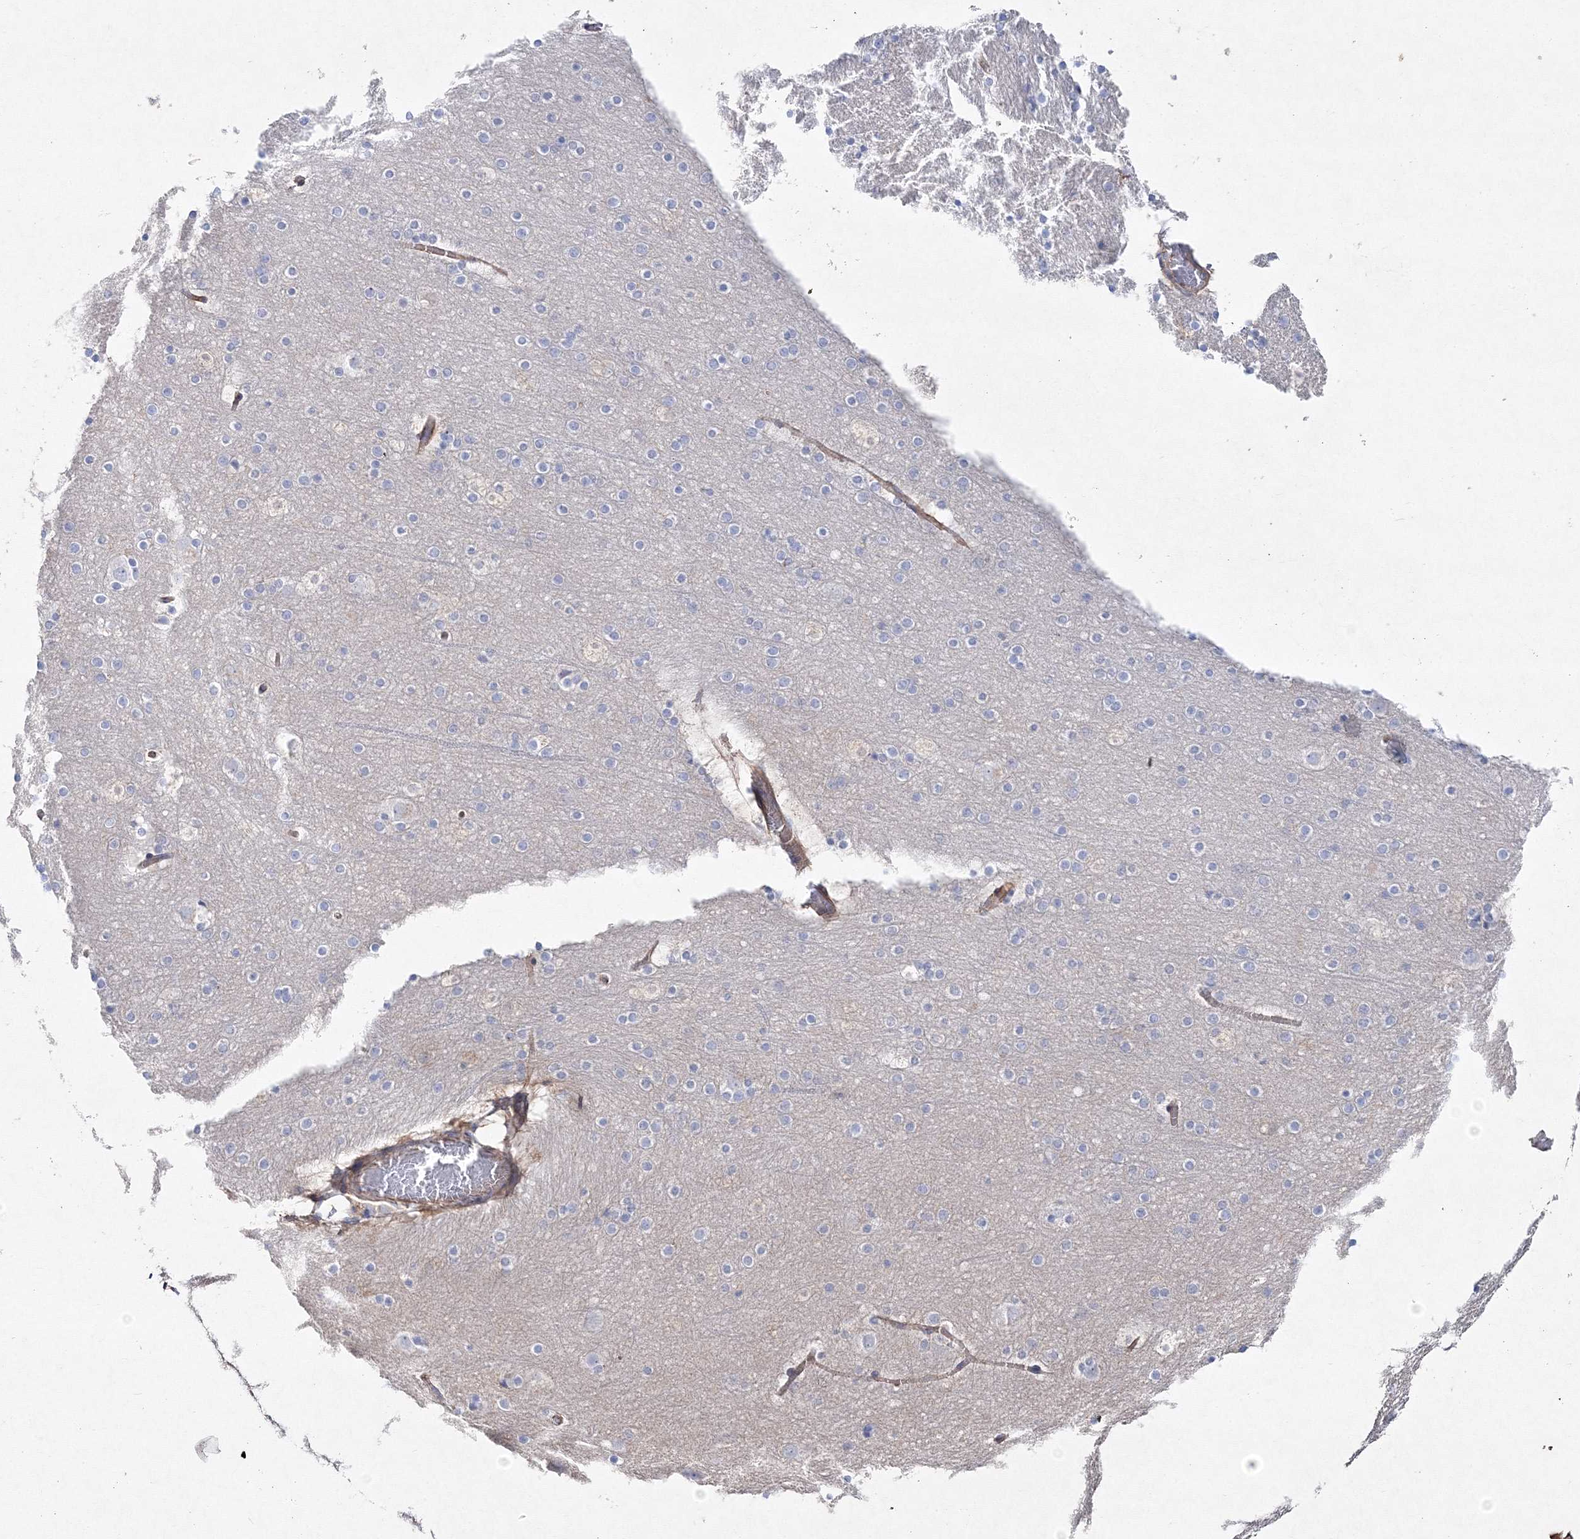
{"staining": {"intensity": "weak", "quantity": ">75%", "location": "cytoplasmic/membranous"}, "tissue": "cerebral cortex", "cell_type": "Endothelial cells", "image_type": "normal", "snomed": [{"axis": "morphology", "description": "Normal tissue, NOS"}, {"axis": "topography", "description": "Cerebral cortex"}], "caption": "High-power microscopy captured an IHC histopathology image of benign cerebral cortex, revealing weak cytoplasmic/membranous positivity in approximately >75% of endothelial cells. The staining was performed using DAB (3,3'-diaminobenzidine) to visualize the protein expression in brown, while the nuclei were stained in blue with hematoxylin (Magnification: 20x).", "gene": "NAA40", "patient": {"sex": "male", "age": 57}}